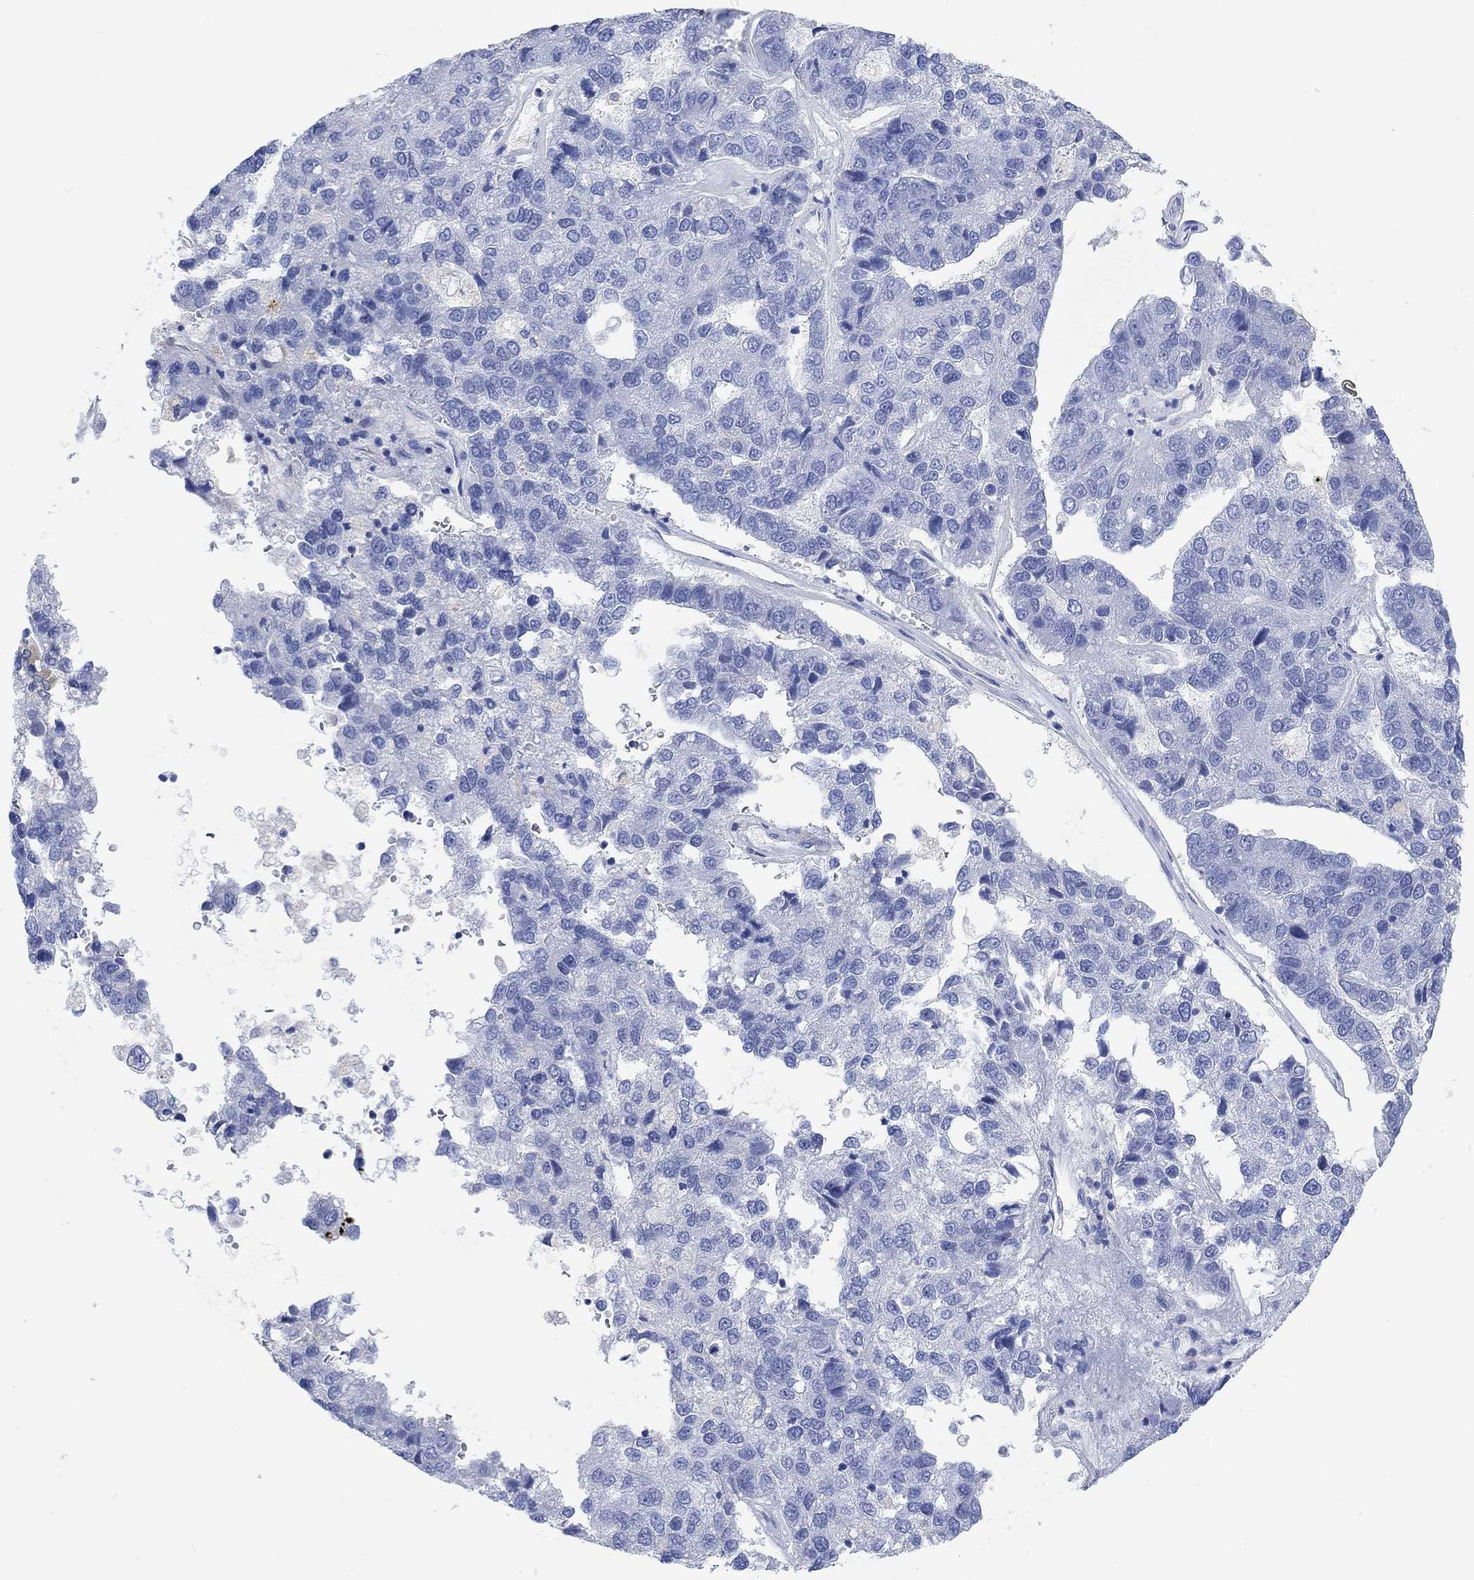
{"staining": {"intensity": "negative", "quantity": "none", "location": "none"}, "tissue": "pancreatic cancer", "cell_type": "Tumor cells", "image_type": "cancer", "snomed": [{"axis": "morphology", "description": "Adenocarcinoma, NOS"}, {"axis": "topography", "description": "Pancreas"}], "caption": "Tumor cells are negative for protein expression in human pancreatic cancer.", "gene": "VAT1L", "patient": {"sex": "female", "age": 61}}